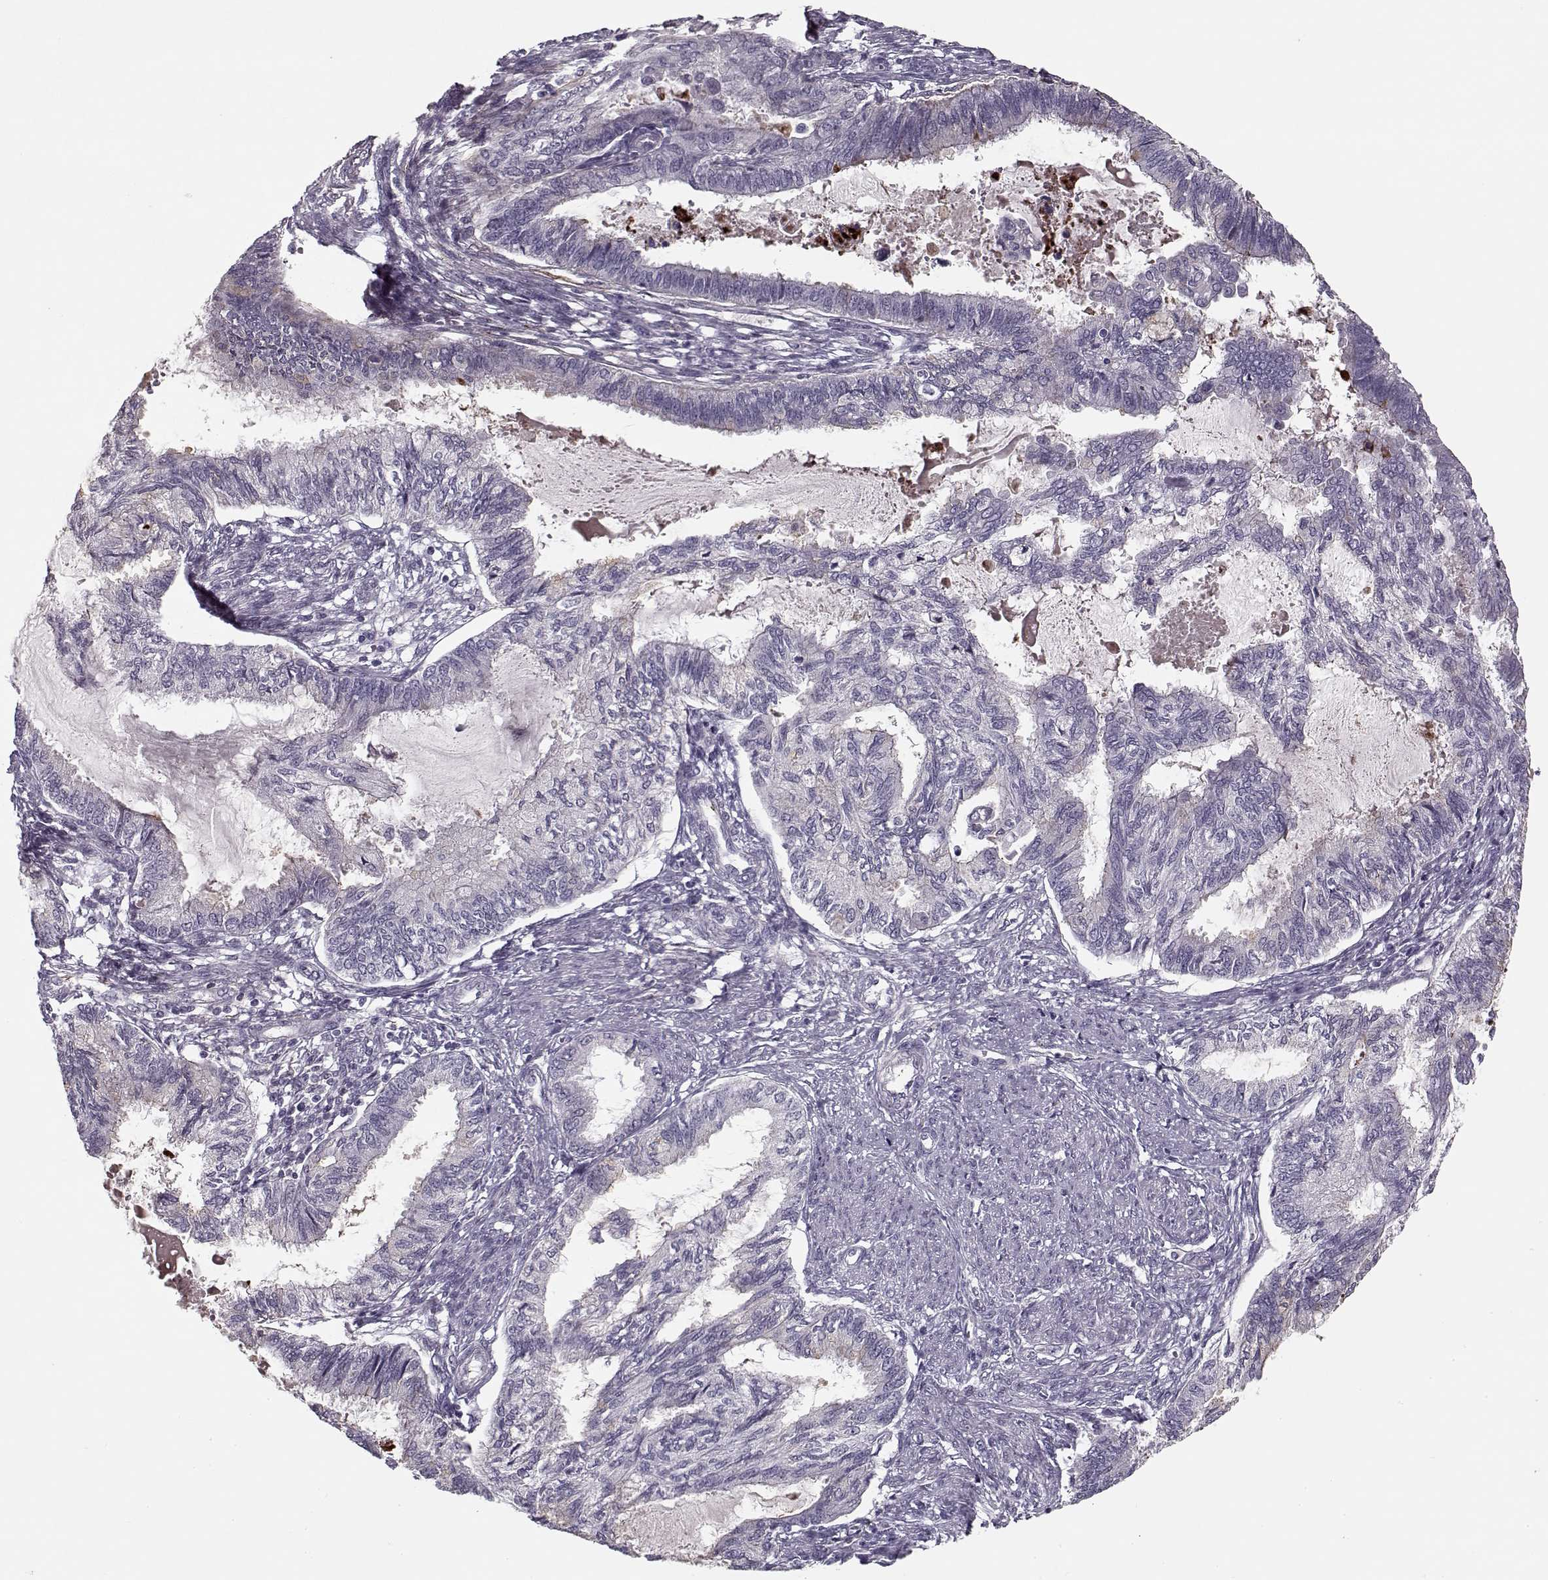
{"staining": {"intensity": "negative", "quantity": "none", "location": "none"}, "tissue": "endometrial cancer", "cell_type": "Tumor cells", "image_type": "cancer", "snomed": [{"axis": "morphology", "description": "Adenocarcinoma, NOS"}, {"axis": "topography", "description": "Endometrium"}], "caption": "Immunohistochemistry (IHC) histopathology image of endometrial adenocarcinoma stained for a protein (brown), which exhibits no expression in tumor cells.", "gene": "DNAI3", "patient": {"sex": "female", "age": 86}}